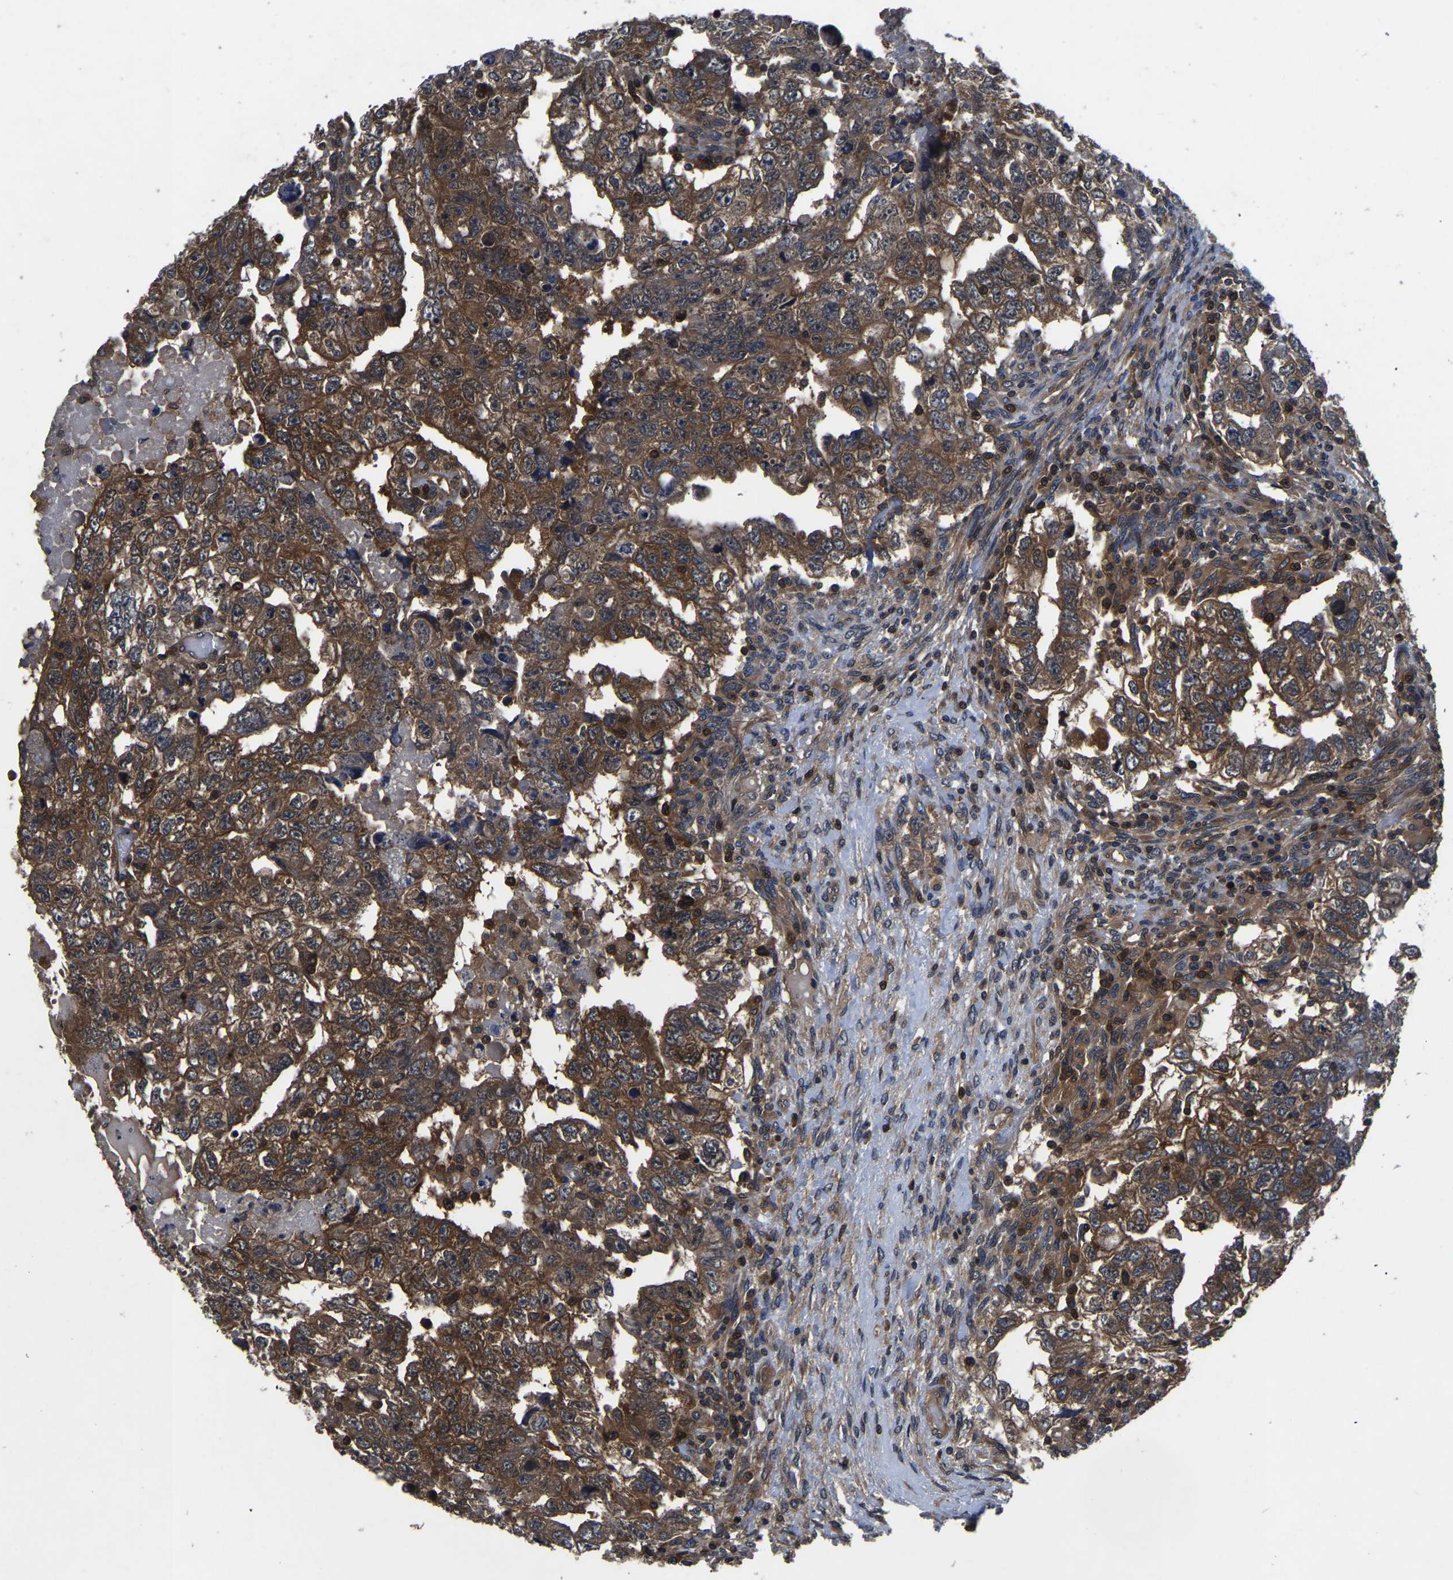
{"staining": {"intensity": "moderate", "quantity": ">75%", "location": "cytoplasmic/membranous"}, "tissue": "testis cancer", "cell_type": "Tumor cells", "image_type": "cancer", "snomed": [{"axis": "morphology", "description": "Carcinoma, Embryonal, NOS"}, {"axis": "topography", "description": "Testis"}], "caption": "Immunohistochemical staining of human embryonal carcinoma (testis) displays medium levels of moderate cytoplasmic/membranous expression in about >75% of tumor cells.", "gene": "FGD5", "patient": {"sex": "male", "age": 36}}